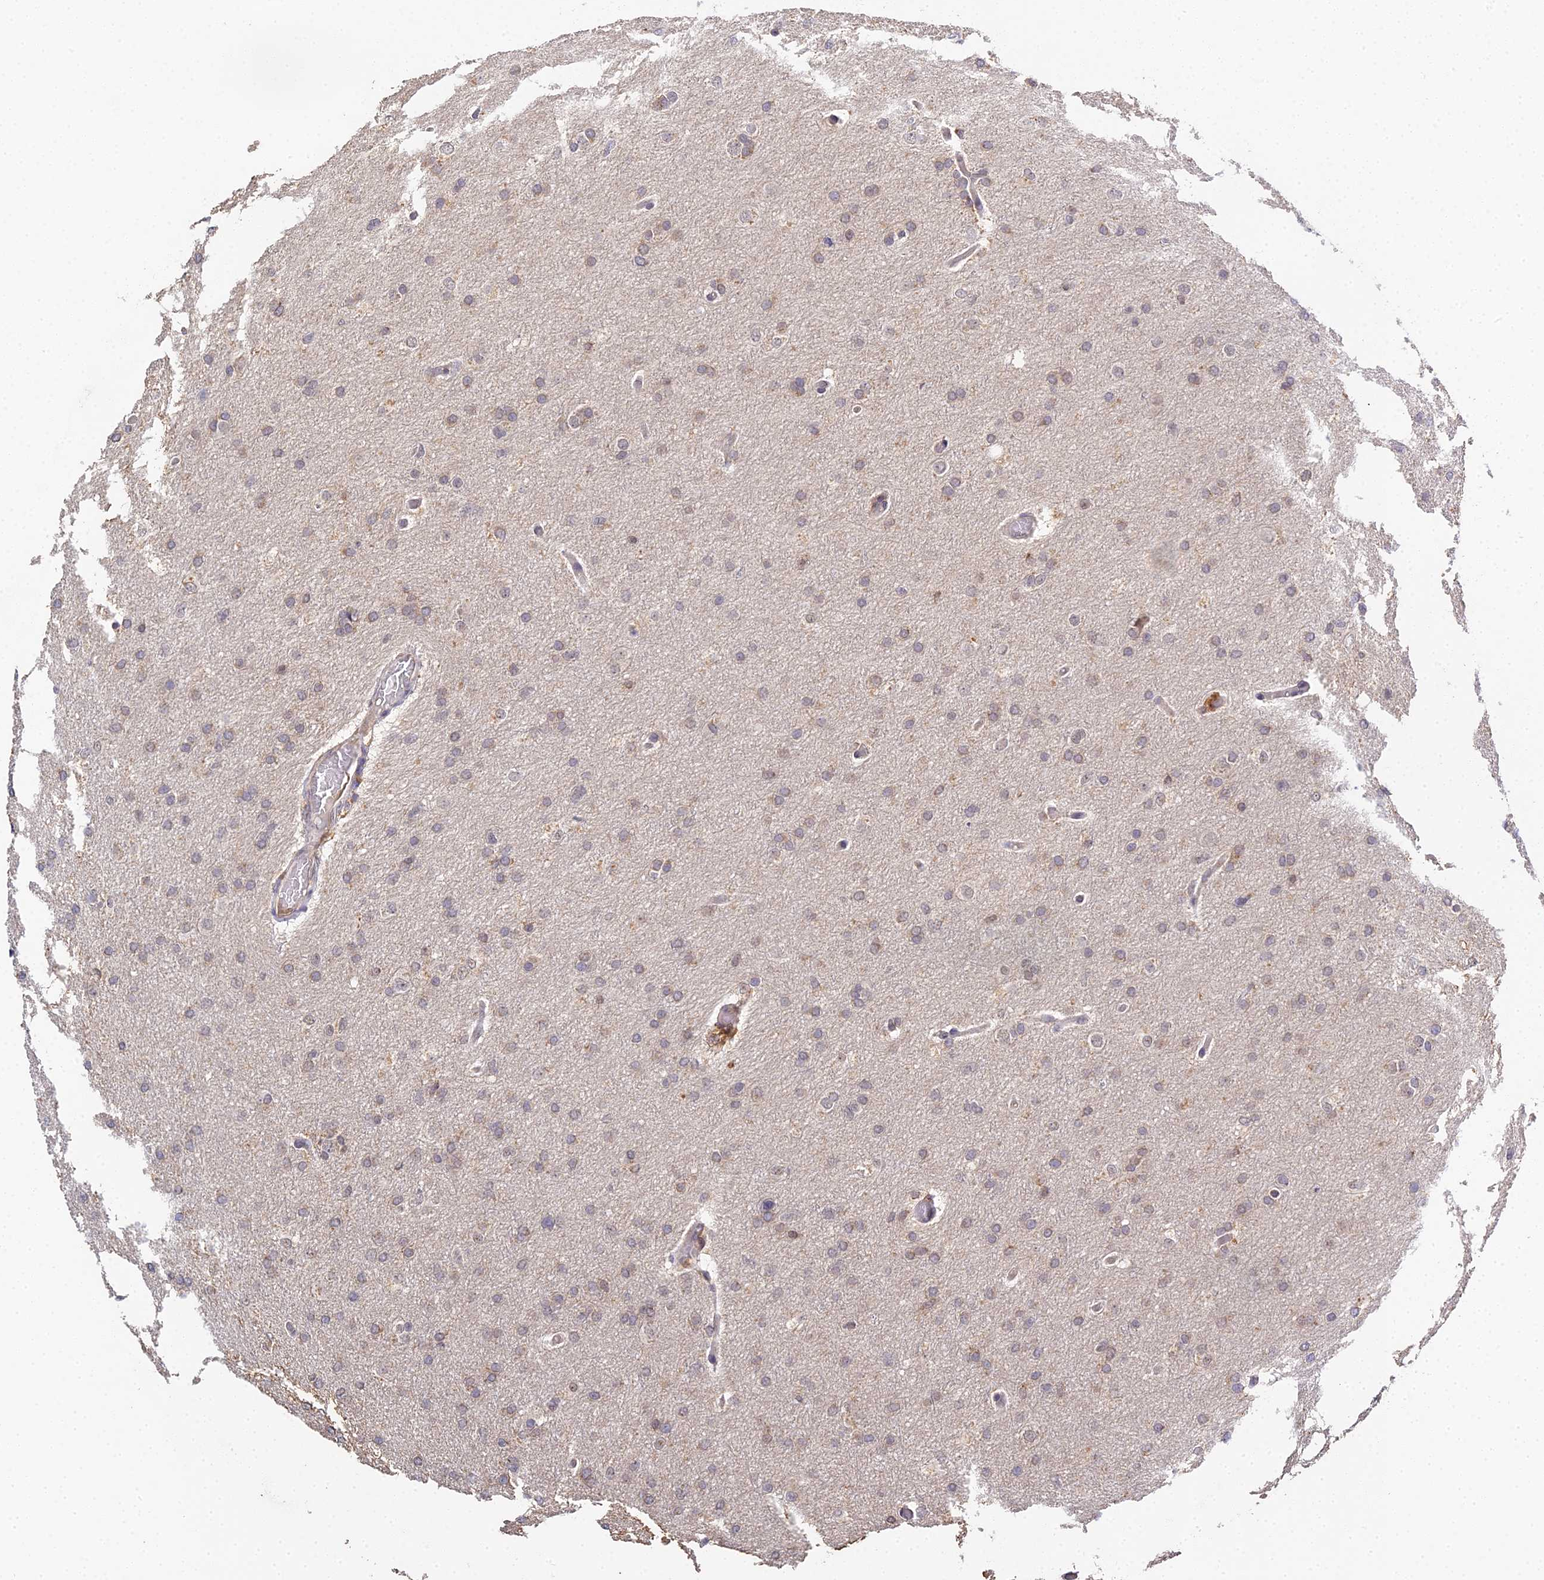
{"staining": {"intensity": "weak", "quantity": "<25%", "location": "cytoplasmic/membranous"}, "tissue": "glioma", "cell_type": "Tumor cells", "image_type": "cancer", "snomed": [{"axis": "morphology", "description": "Glioma, malignant, High grade"}, {"axis": "topography", "description": "Cerebral cortex"}], "caption": "Malignant high-grade glioma was stained to show a protein in brown. There is no significant positivity in tumor cells. Brightfield microscopy of immunohistochemistry stained with DAB (3,3'-diaminobenzidine) (brown) and hematoxylin (blue), captured at high magnification.", "gene": "TPRX1", "patient": {"sex": "female", "age": 36}}